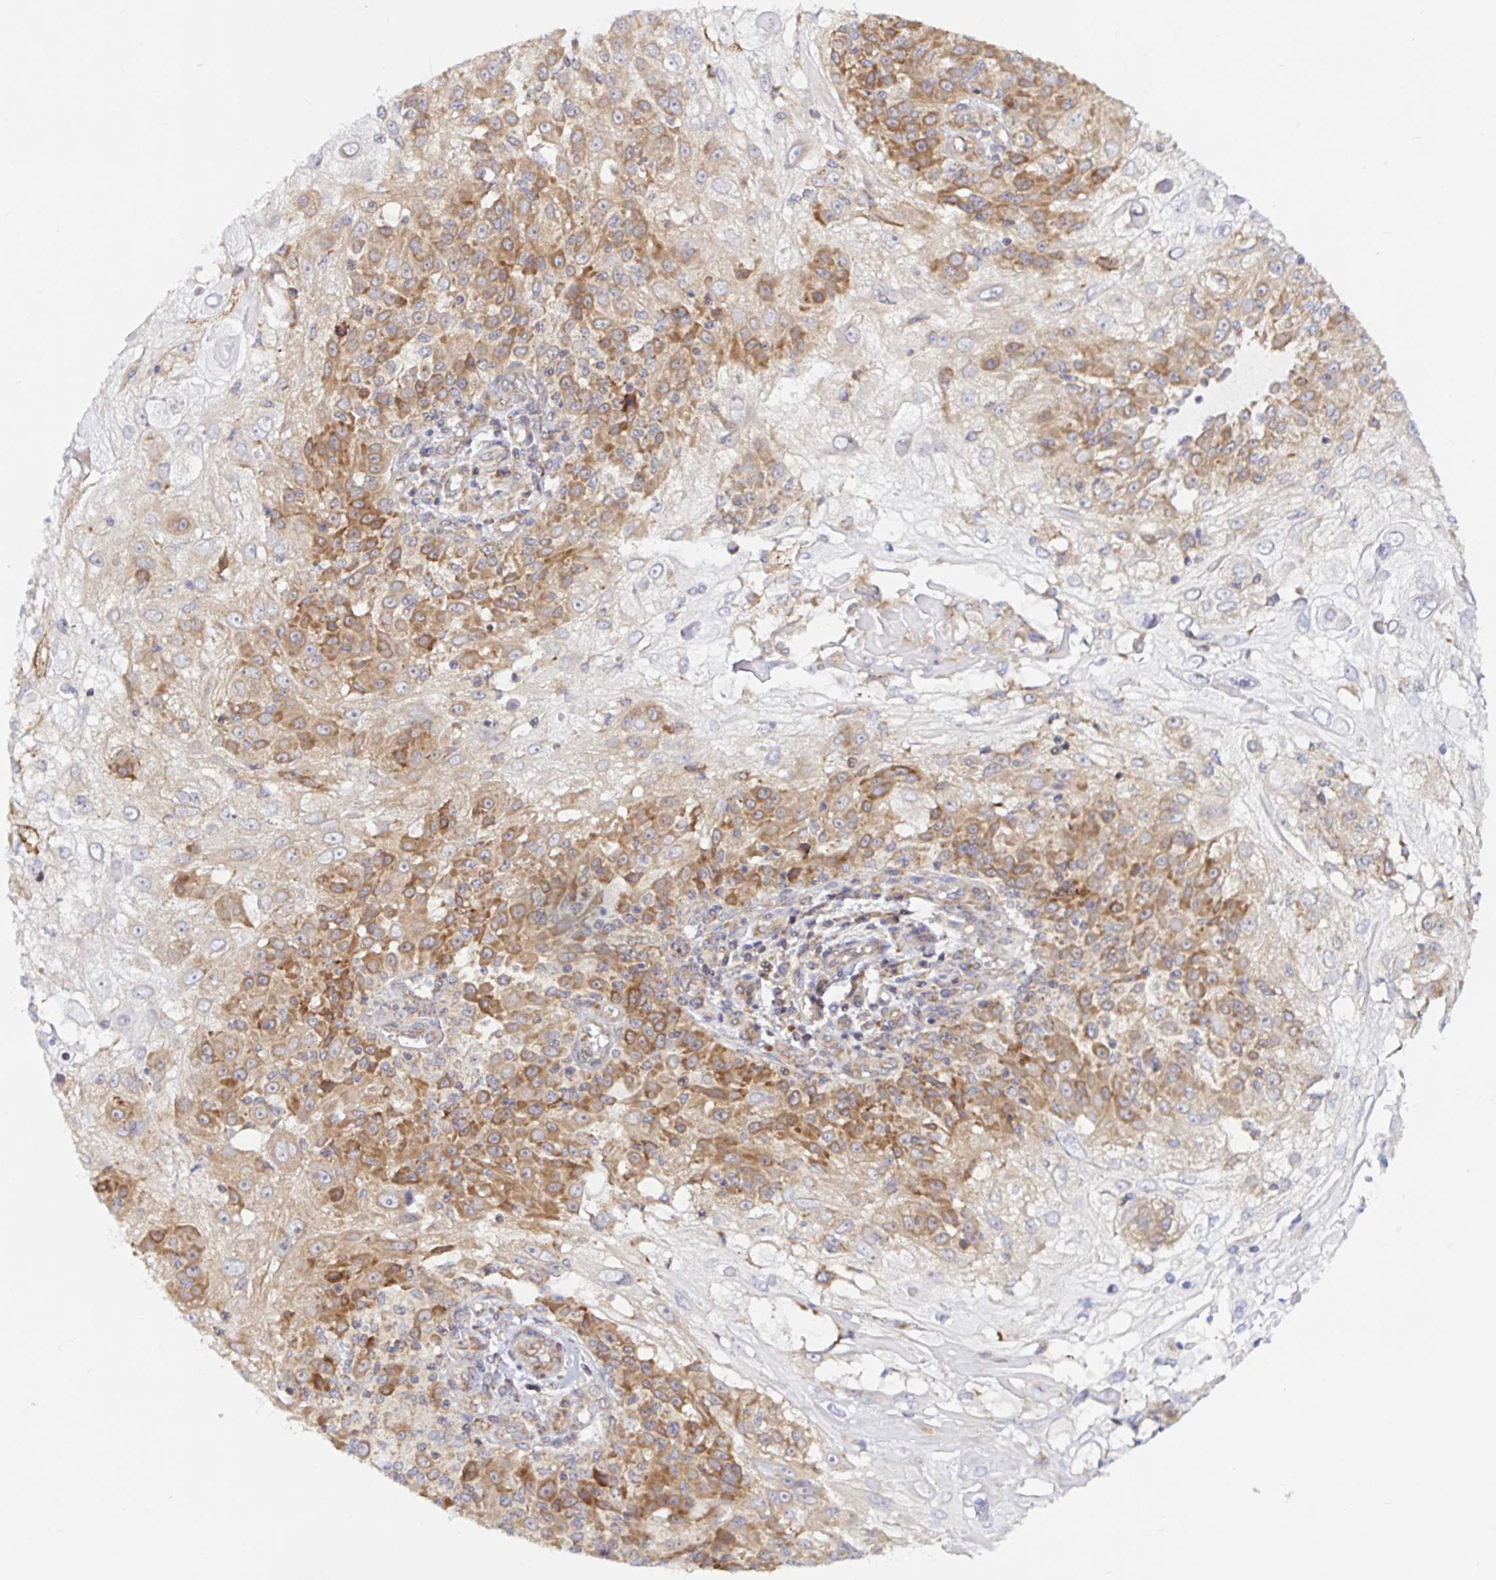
{"staining": {"intensity": "moderate", "quantity": "25%-75%", "location": "cytoplasmic/membranous"}, "tissue": "skin cancer", "cell_type": "Tumor cells", "image_type": "cancer", "snomed": [{"axis": "morphology", "description": "Normal tissue, NOS"}, {"axis": "morphology", "description": "Squamous cell carcinoma, NOS"}, {"axis": "topography", "description": "Skin"}], "caption": "Immunohistochemistry histopathology image of neoplastic tissue: human skin squamous cell carcinoma stained using IHC exhibits medium levels of moderate protein expression localized specifically in the cytoplasmic/membranous of tumor cells, appearing as a cytoplasmic/membranous brown color.", "gene": "LARP1", "patient": {"sex": "female", "age": 83}}